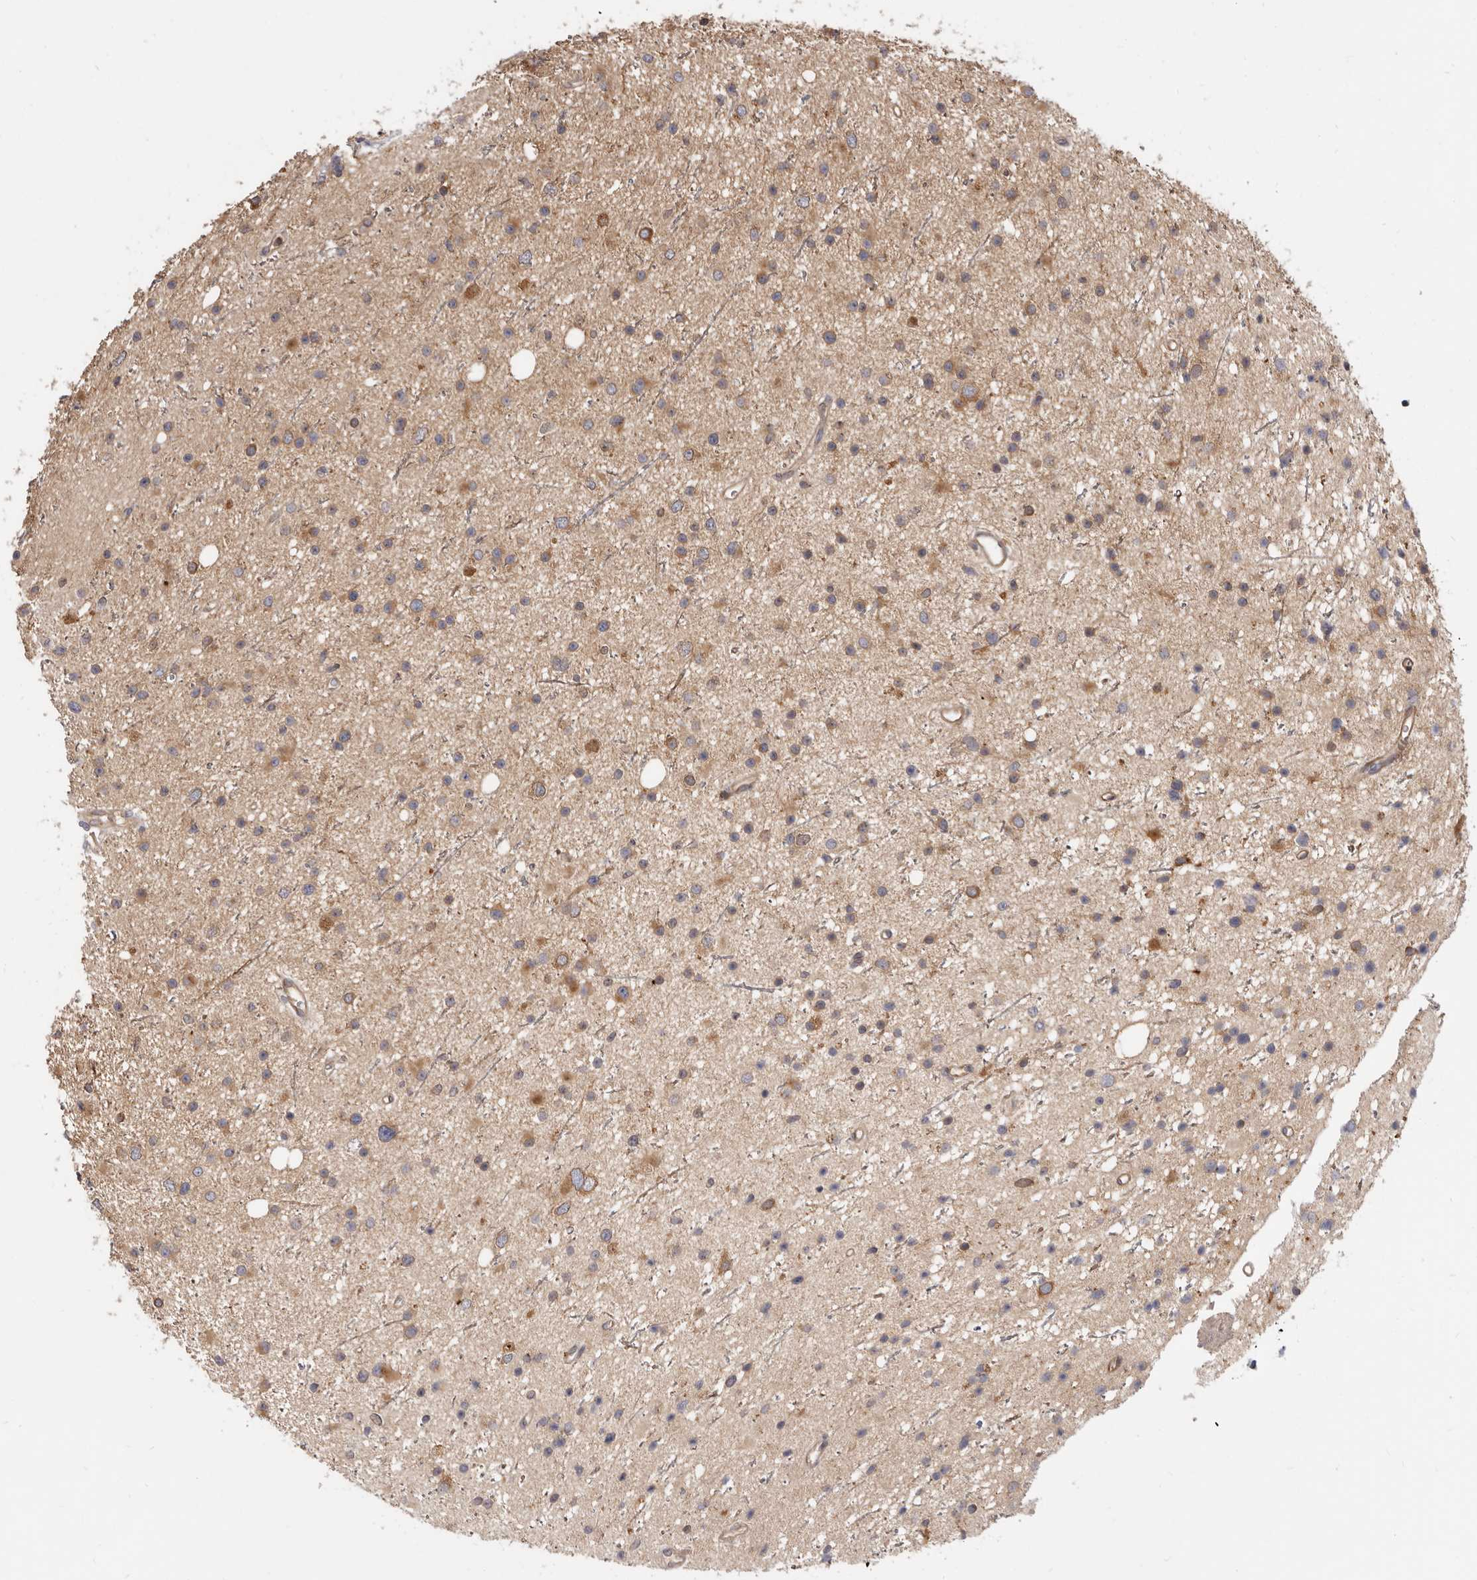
{"staining": {"intensity": "moderate", "quantity": ">75%", "location": "cytoplasmic/membranous"}, "tissue": "glioma", "cell_type": "Tumor cells", "image_type": "cancer", "snomed": [{"axis": "morphology", "description": "Glioma, malignant, Low grade"}, {"axis": "topography", "description": "Cerebral cortex"}], "caption": "Moderate cytoplasmic/membranous staining is appreciated in approximately >75% of tumor cells in malignant glioma (low-grade). The protein of interest is stained brown, and the nuclei are stained in blue (DAB (3,3'-diaminobenzidine) IHC with brightfield microscopy, high magnification).", "gene": "ADAMTS20", "patient": {"sex": "female", "age": 39}}